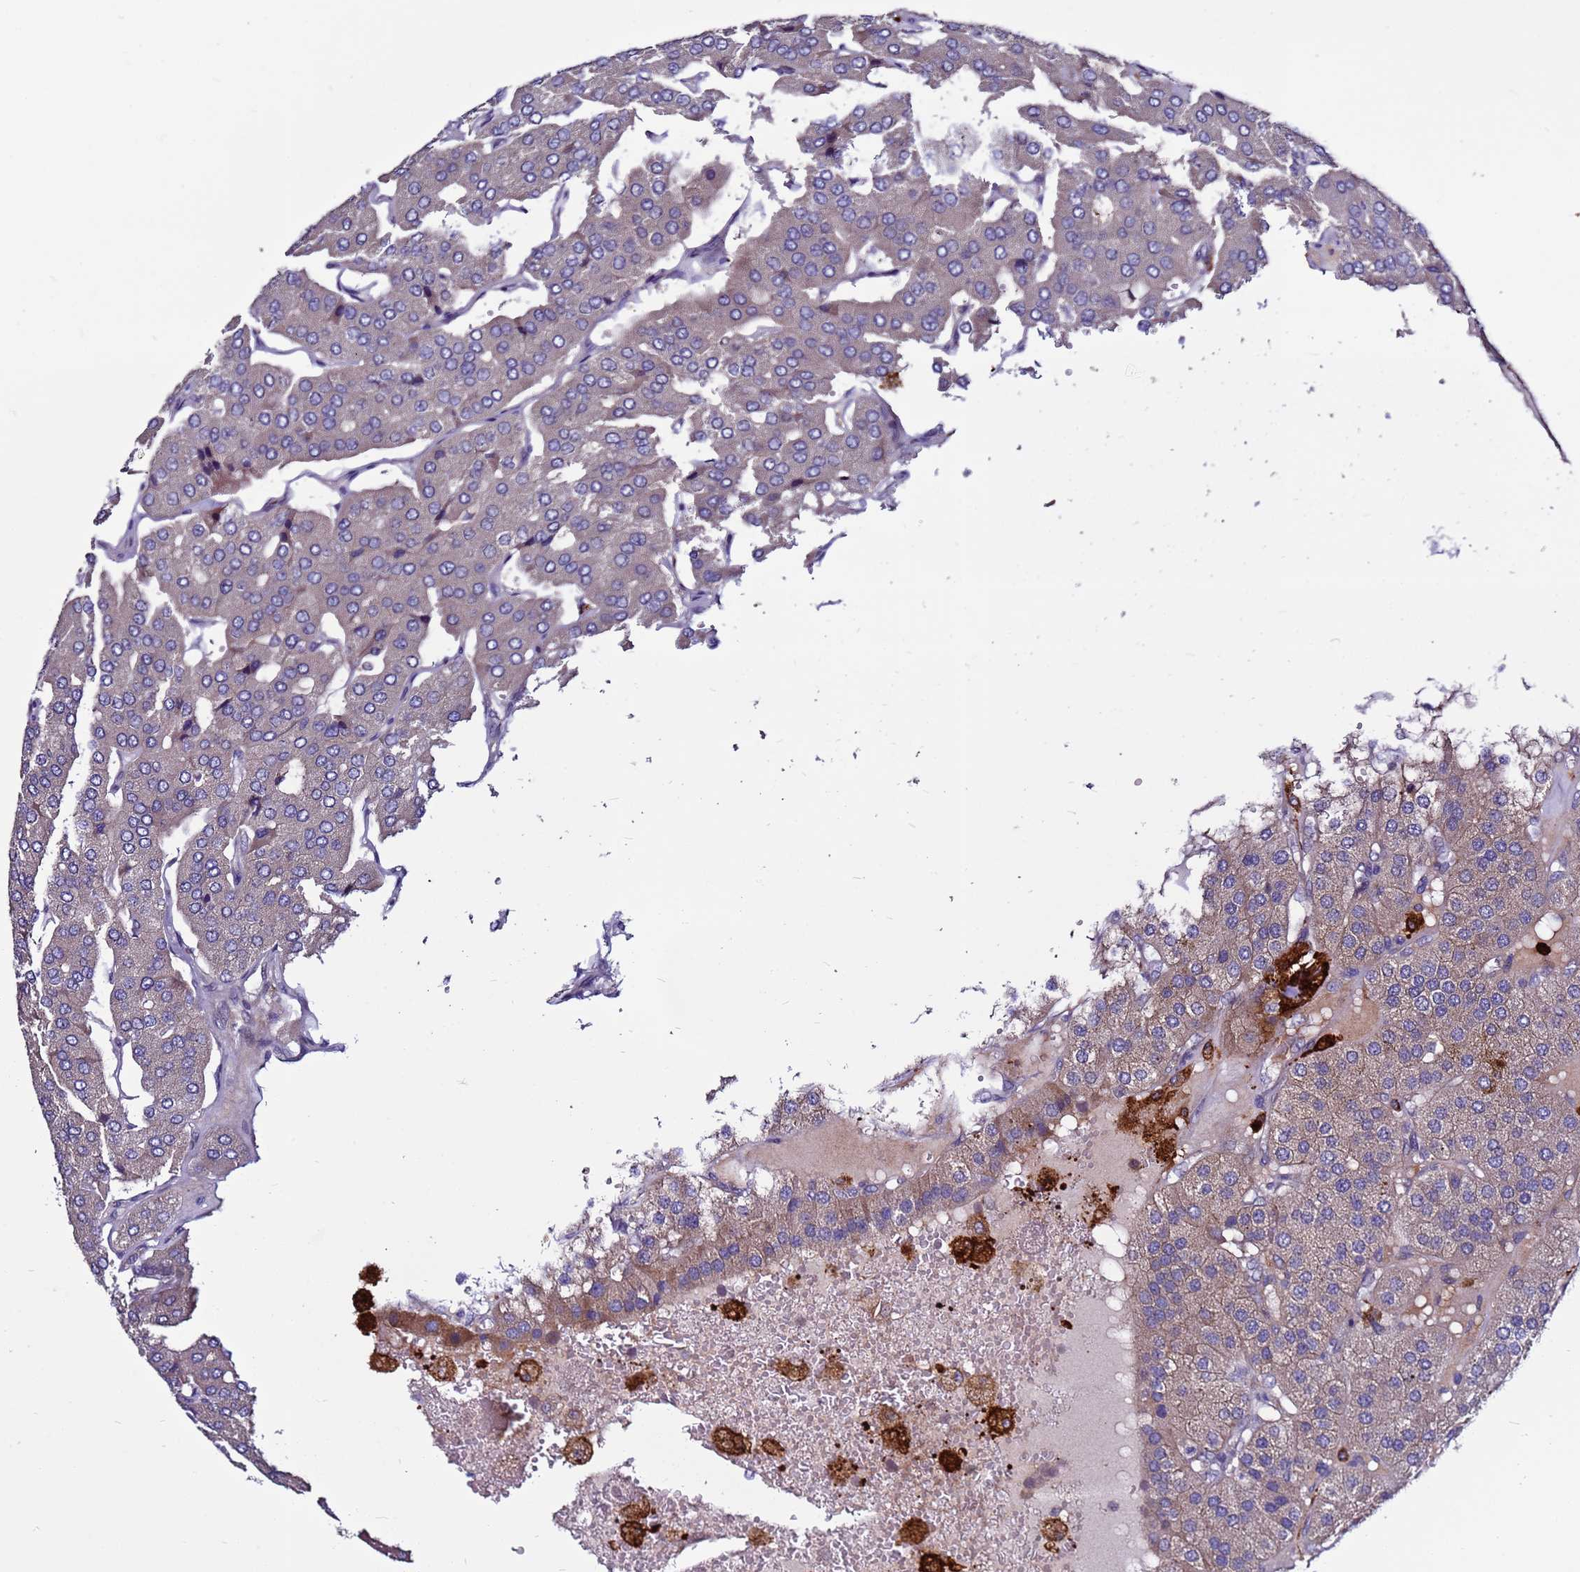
{"staining": {"intensity": "moderate", "quantity": "<25%", "location": "cytoplasmic/membranous"}, "tissue": "parathyroid gland", "cell_type": "Glandular cells", "image_type": "normal", "snomed": [{"axis": "morphology", "description": "Normal tissue, NOS"}, {"axis": "morphology", "description": "Adenoma, NOS"}, {"axis": "topography", "description": "Parathyroid gland"}], "caption": "Immunohistochemistry (IHC) of unremarkable human parathyroid gland exhibits low levels of moderate cytoplasmic/membranous positivity in approximately <25% of glandular cells.", "gene": "GAREM1", "patient": {"sex": "female", "age": 86}}